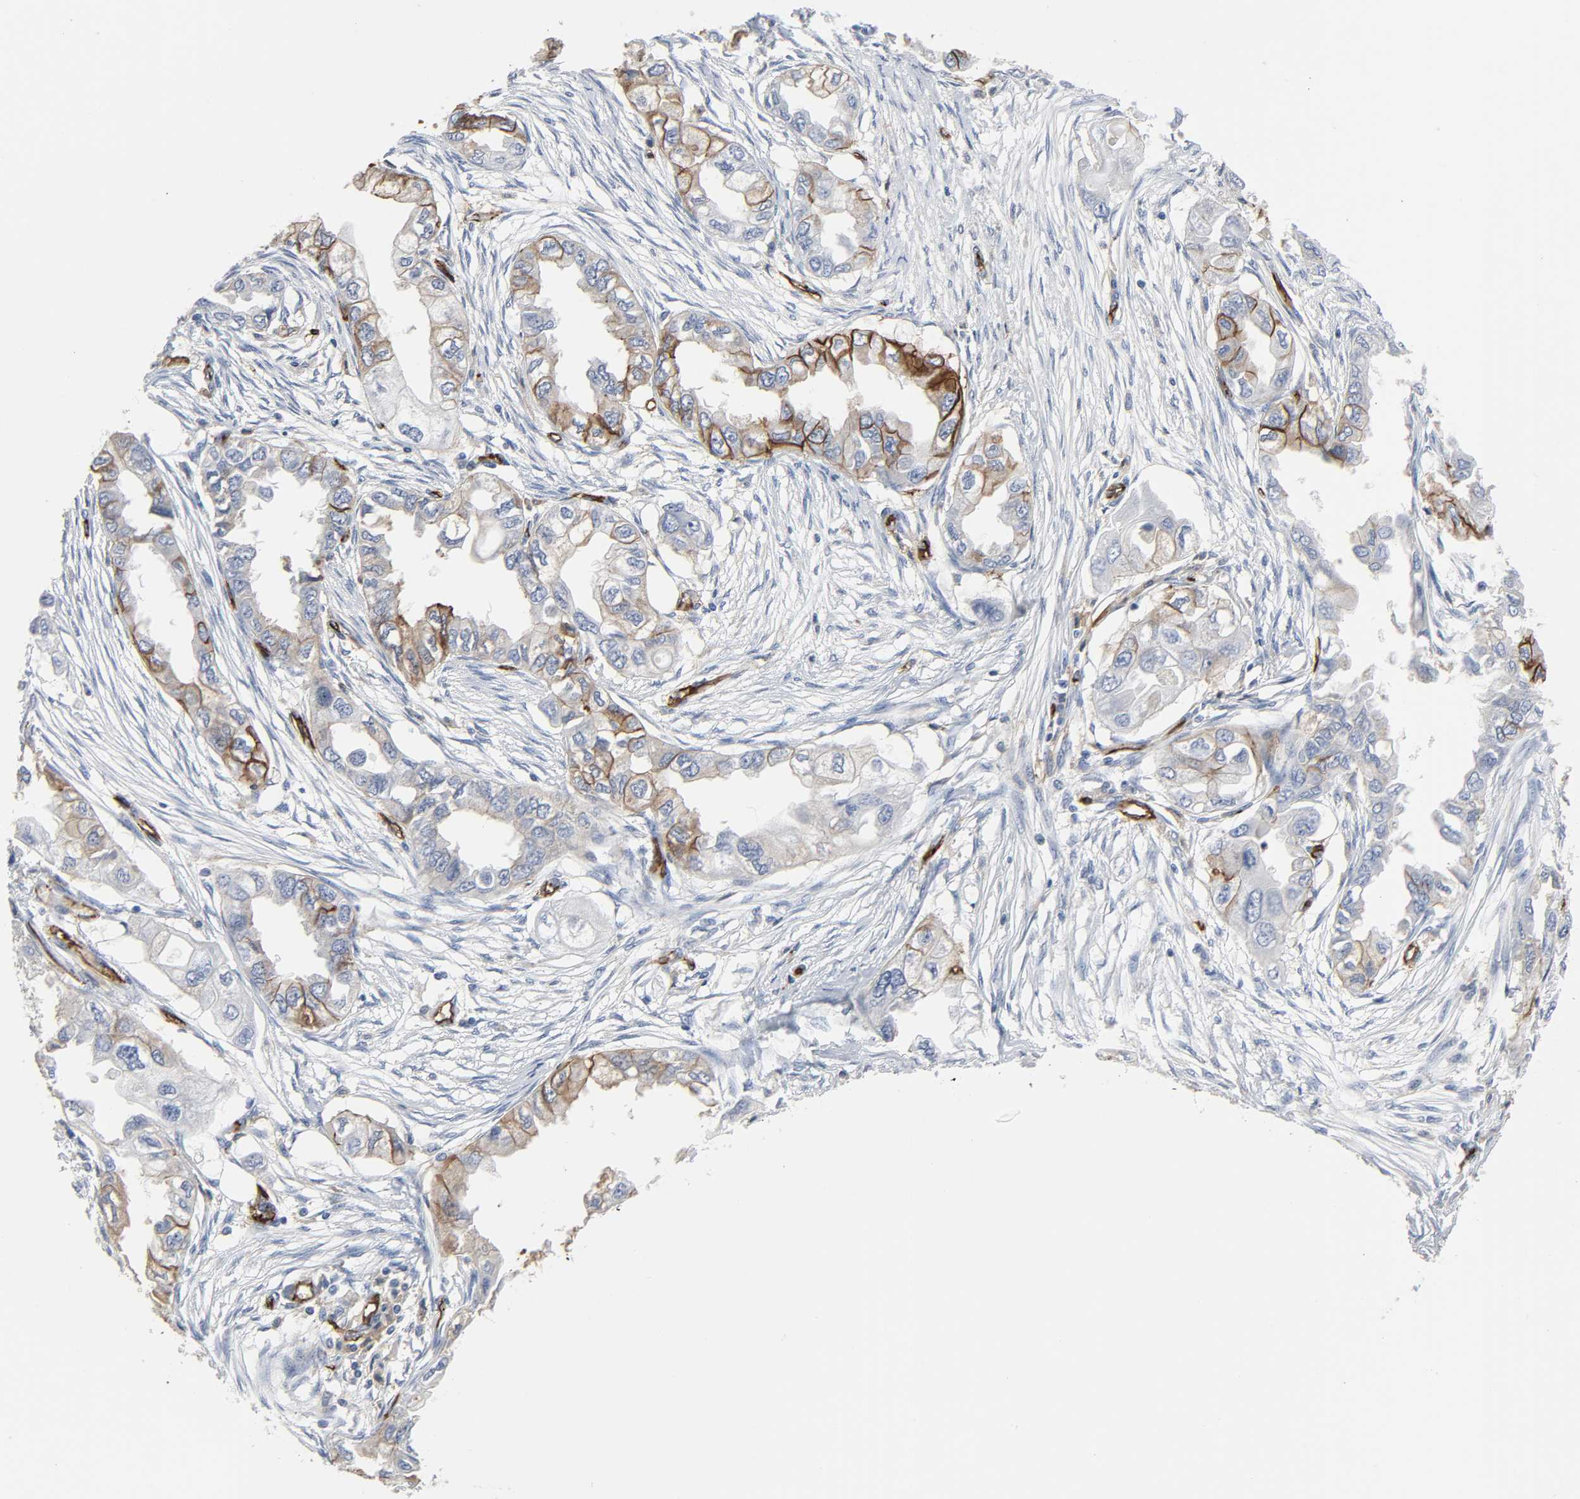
{"staining": {"intensity": "strong", "quantity": ">75%", "location": "cytoplasmic/membranous"}, "tissue": "endometrial cancer", "cell_type": "Tumor cells", "image_type": "cancer", "snomed": [{"axis": "morphology", "description": "Adenocarcinoma, NOS"}, {"axis": "topography", "description": "Endometrium"}], "caption": "Endometrial cancer (adenocarcinoma) stained with DAB (3,3'-diaminobenzidine) immunohistochemistry reveals high levels of strong cytoplasmic/membranous staining in approximately >75% of tumor cells.", "gene": "PECAM1", "patient": {"sex": "female", "age": 67}}